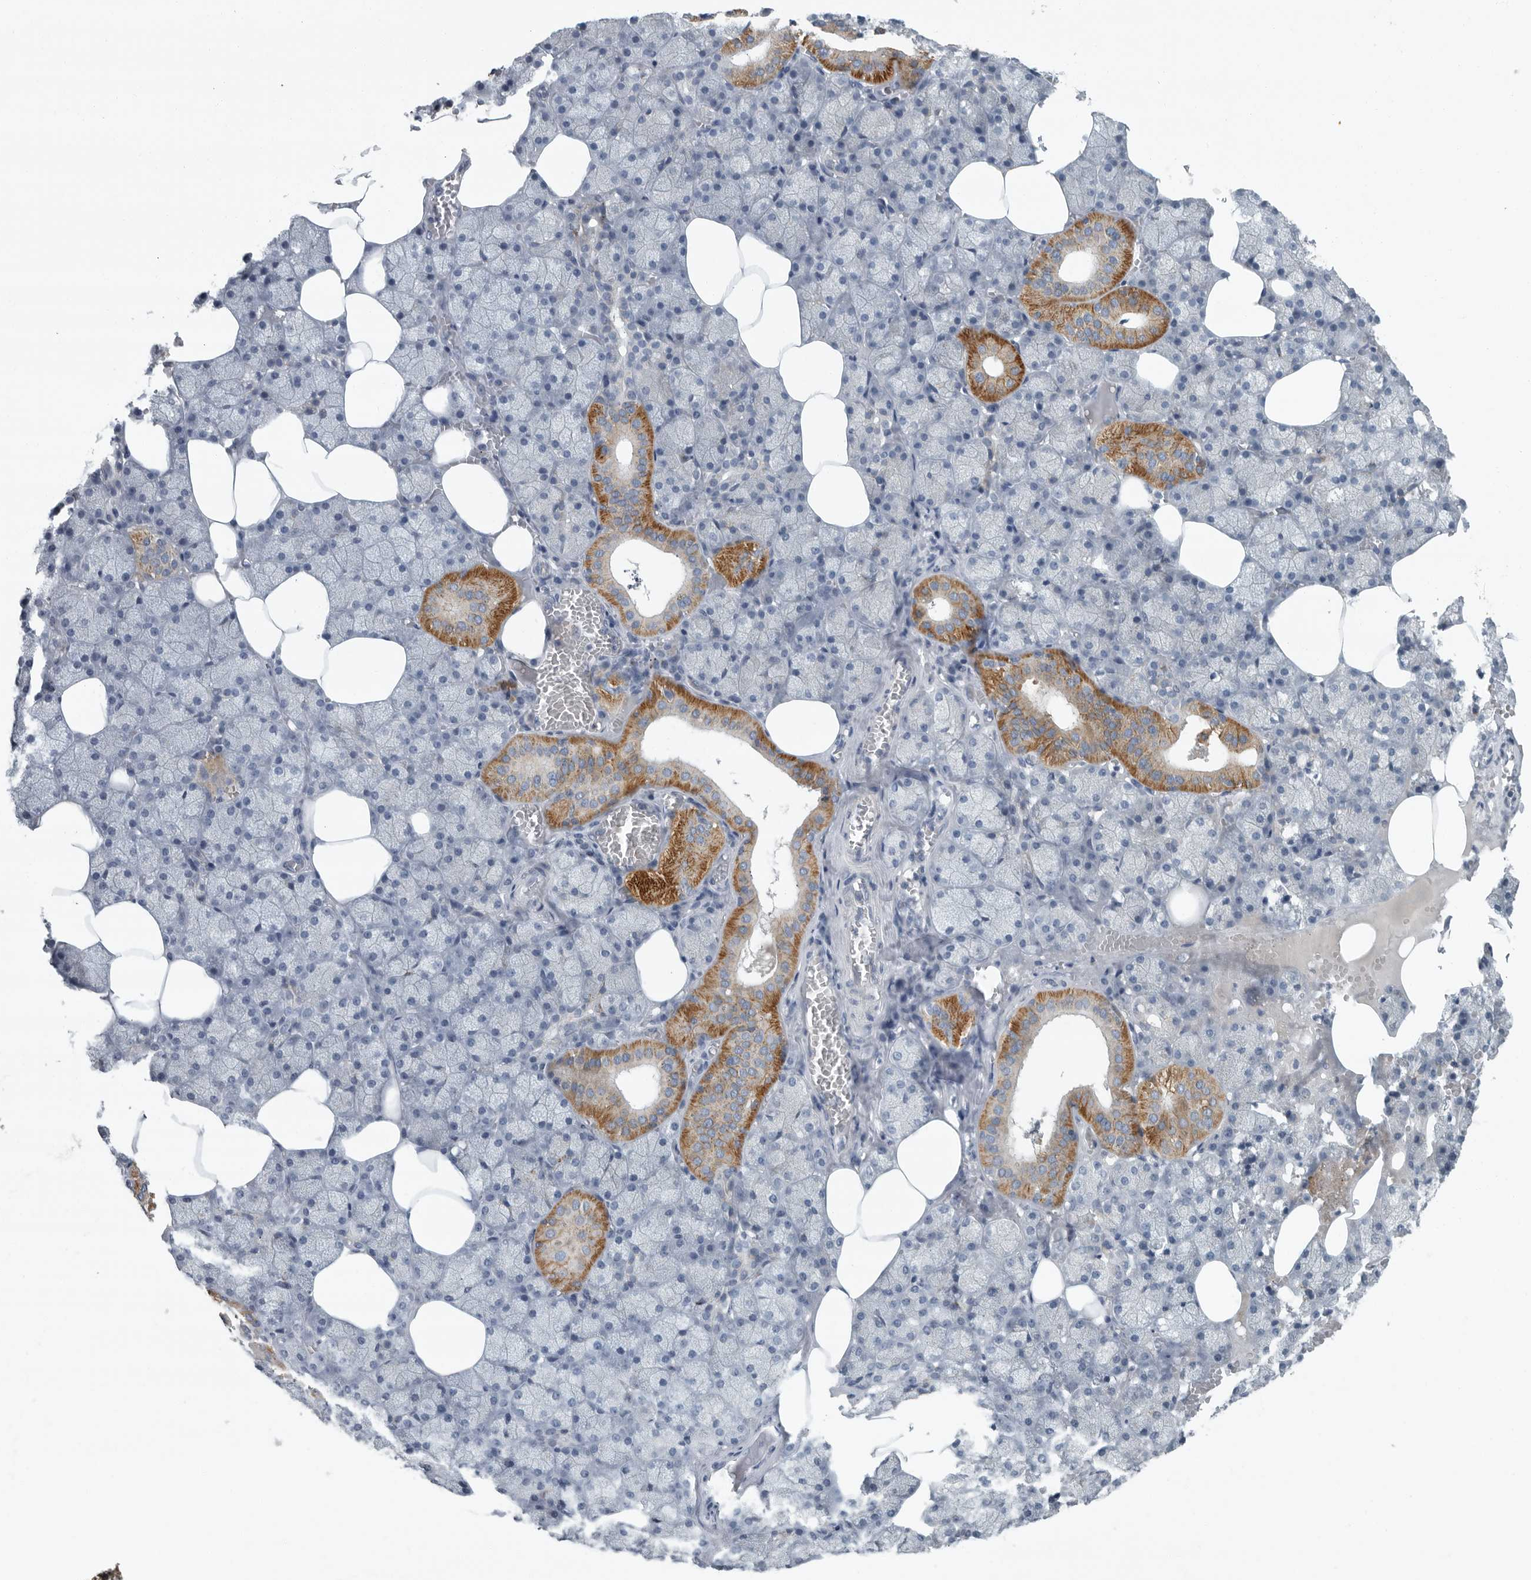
{"staining": {"intensity": "moderate", "quantity": "<25%", "location": "cytoplasmic/membranous"}, "tissue": "salivary gland", "cell_type": "Glandular cells", "image_type": "normal", "snomed": [{"axis": "morphology", "description": "Normal tissue, NOS"}, {"axis": "topography", "description": "Salivary gland"}], "caption": "Salivary gland stained with IHC reveals moderate cytoplasmic/membranous staining in approximately <25% of glandular cells.", "gene": "MPP3", "patient": {"sex": "male", "age": 62}}